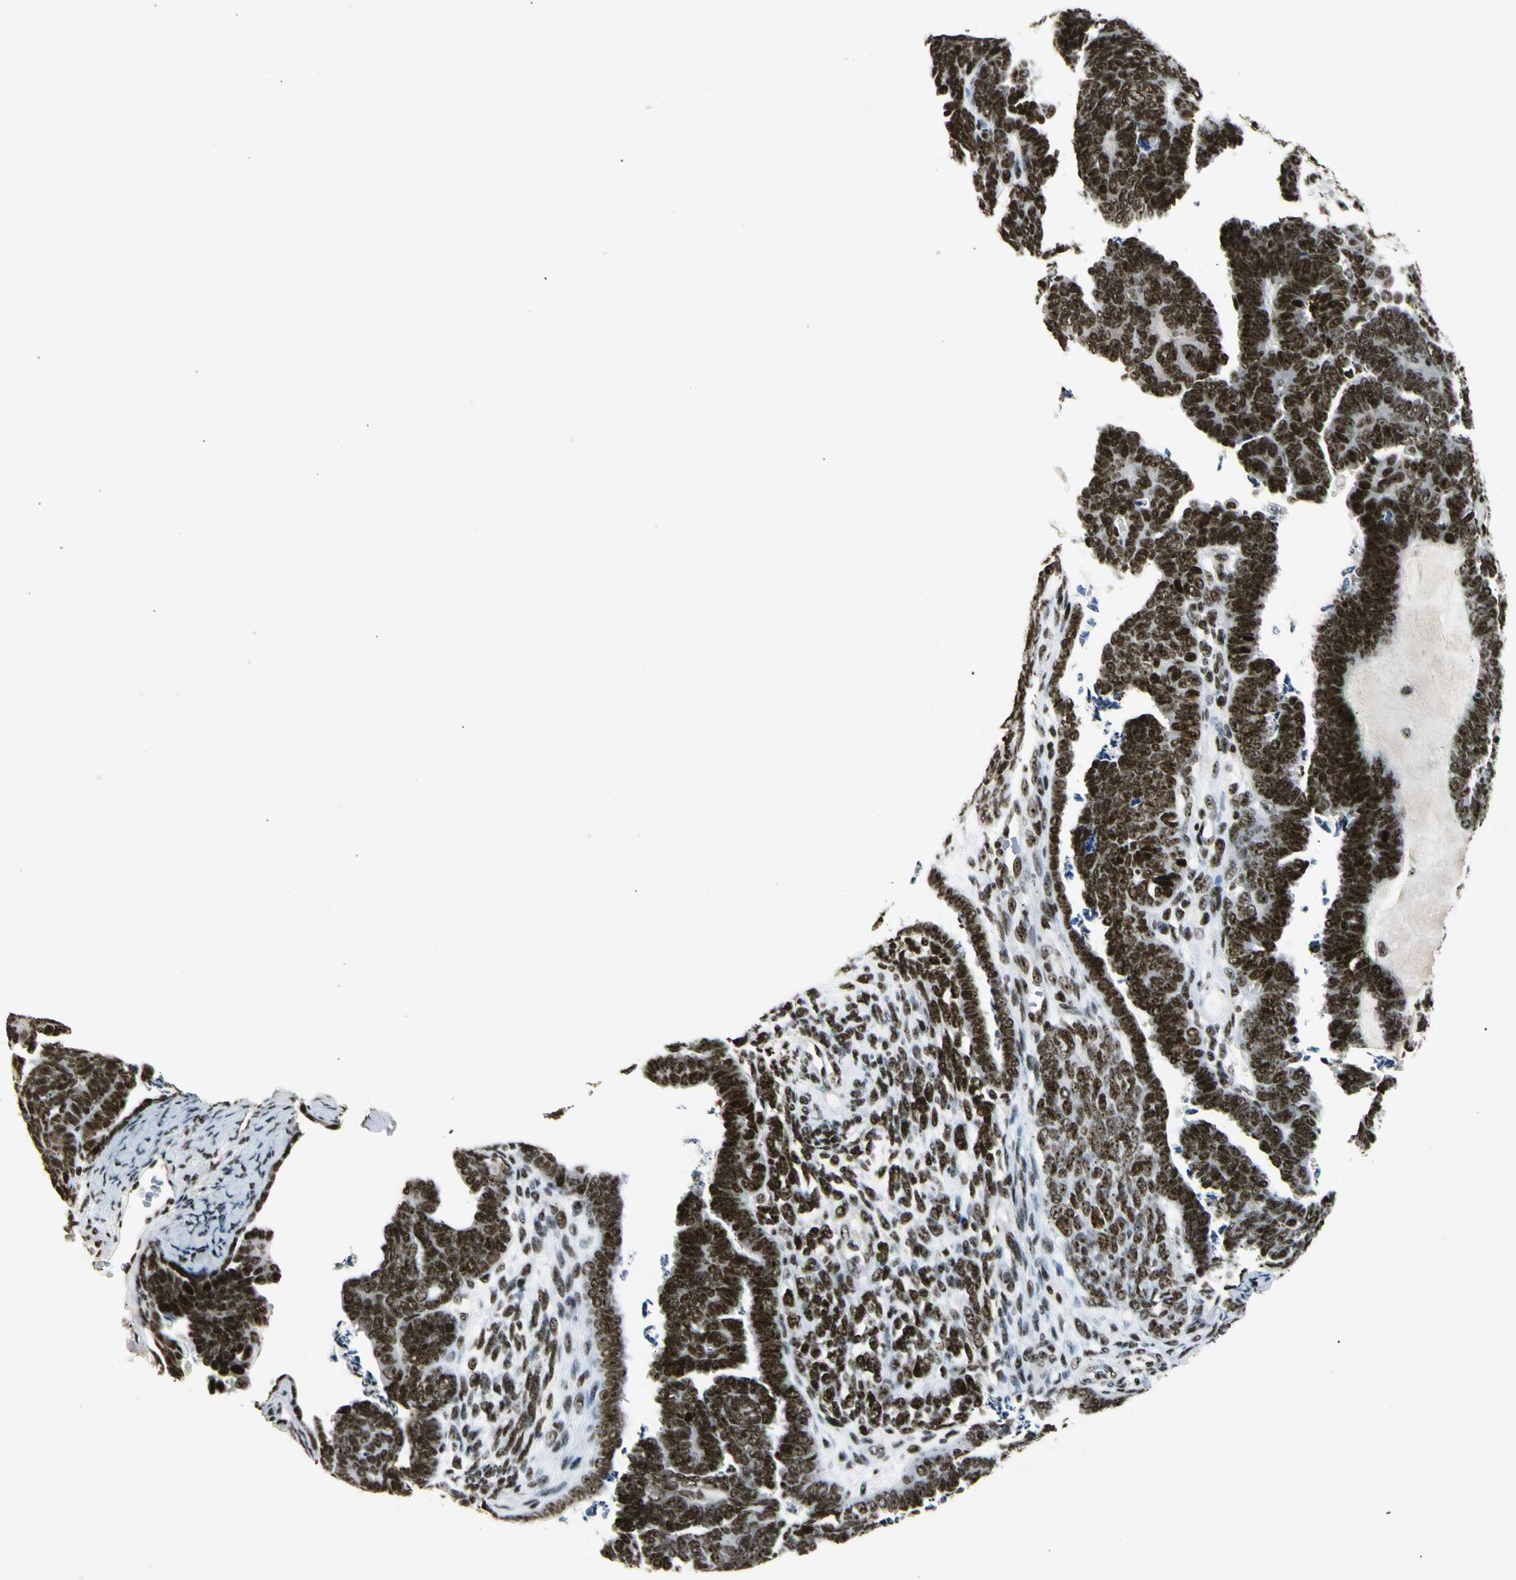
{"staining": {"intensity": "strong", "quantity": ">75%", "location": "nuclear"}, "tissue": "endometrial cancer", "cell_type": "Tumor cells", "image_type": "cancer", "snomed": [{"axis": "morphology", "description": "Neoplasm, malignant, NOS"}, {"axis": "topography", "description": "Endometrium"}], "caption": "The histopathology image shows a brown stain indicating the presence of a protein in the nuclear of tumor cells in neoplasm (malignant) (endometrial). Nuclei are stained in blue.", "gene": "UBTF", "patient": {"sex": "female", "age": 74}}